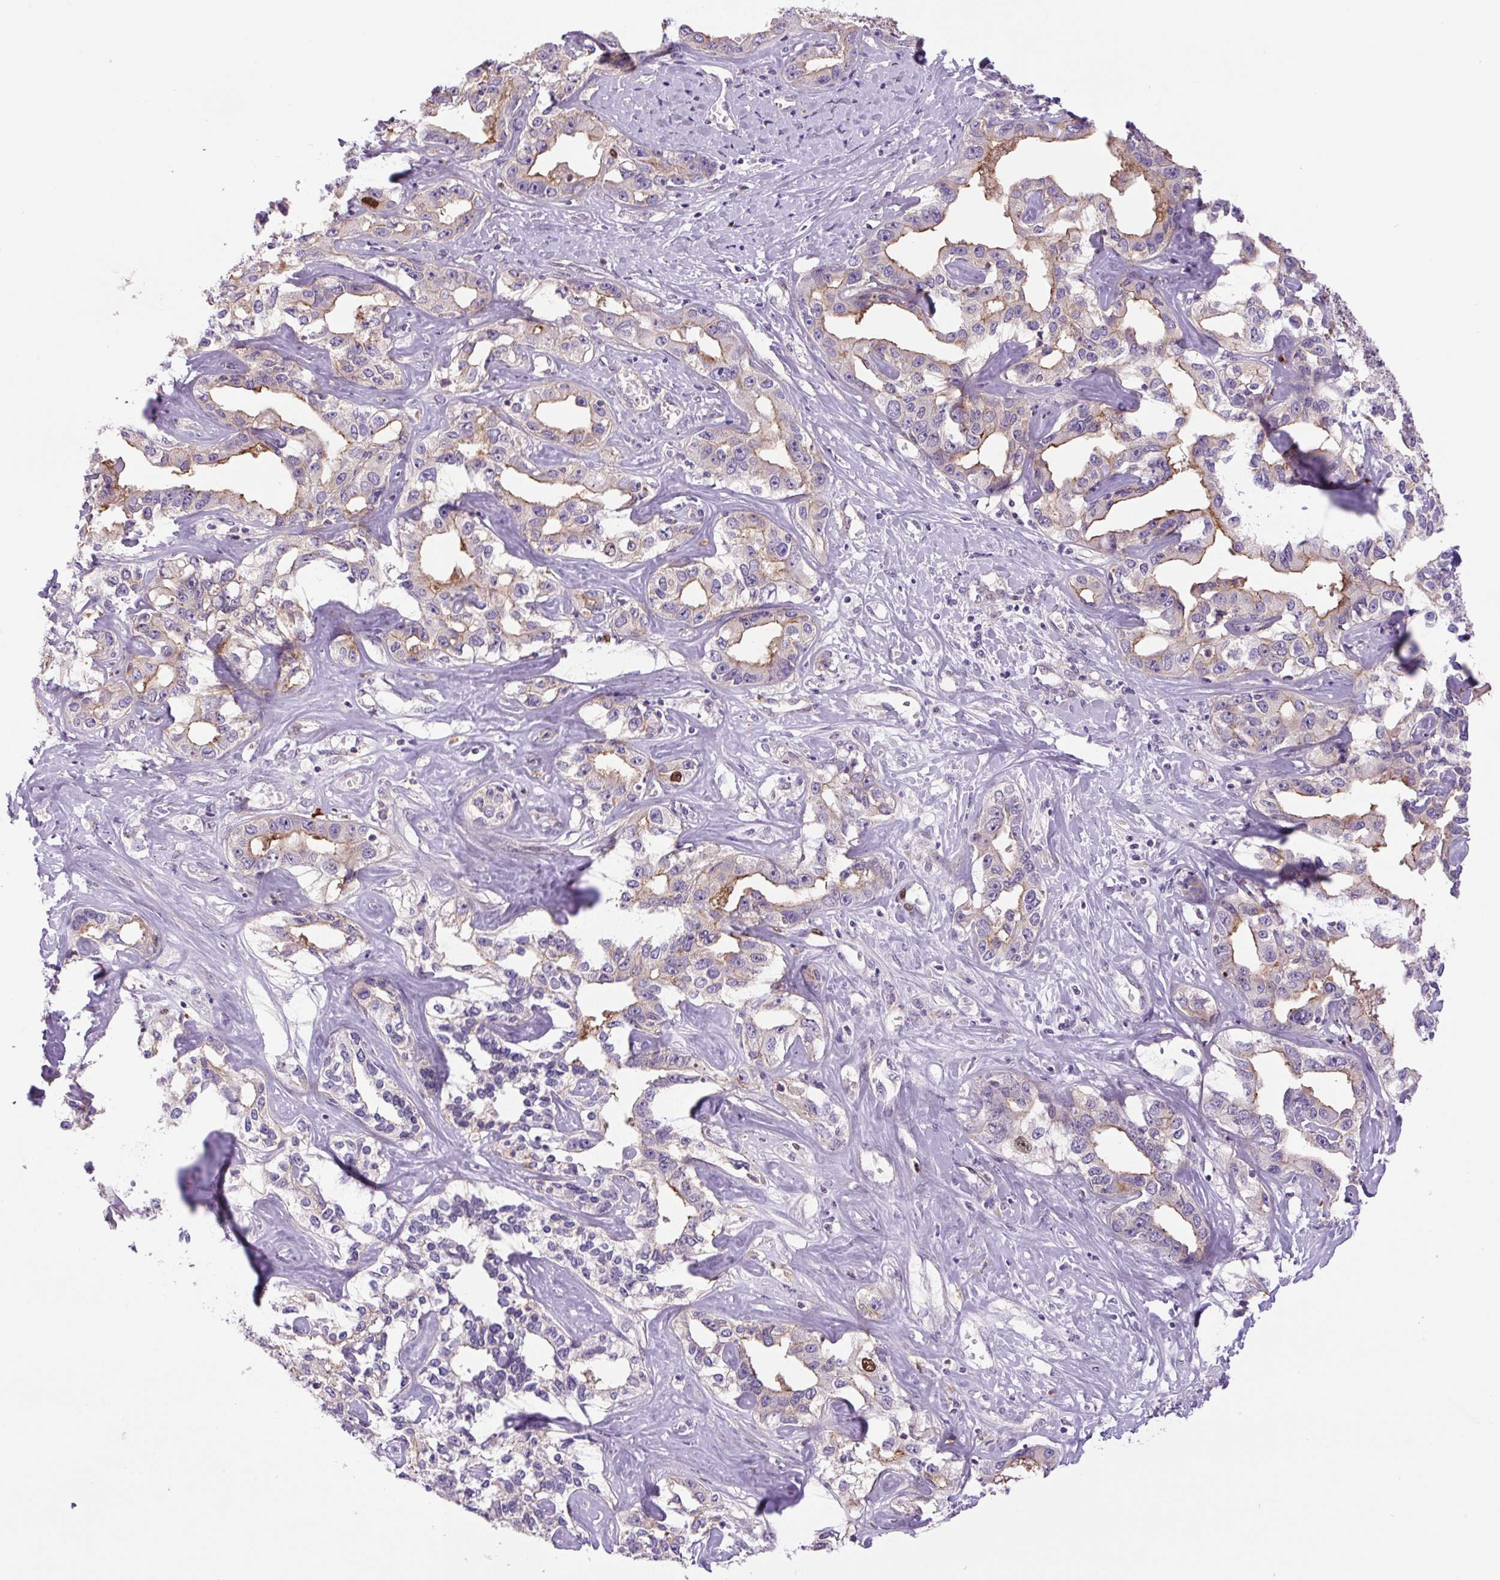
{"staining": {"intensity": "moderate", "quantity": "<25%", "location": "cytoplasmic/membranous"}, "tissue": "liver cancer", "cell_type": "Tumor cells", "image_type": "cancer", "snomed": [{"axis": "morphology", "description": "Cholangiocarcinoma"}, {"axis": "topography", "description": "Liver"}], "caption": "Liver cancer stained for a protein (brown) displays moderate cytoplasmic/membranous positive staining in about <25% of tumor cells.", "gene": "KIFC1", "patient": {"sex": "male", "age": 59}}